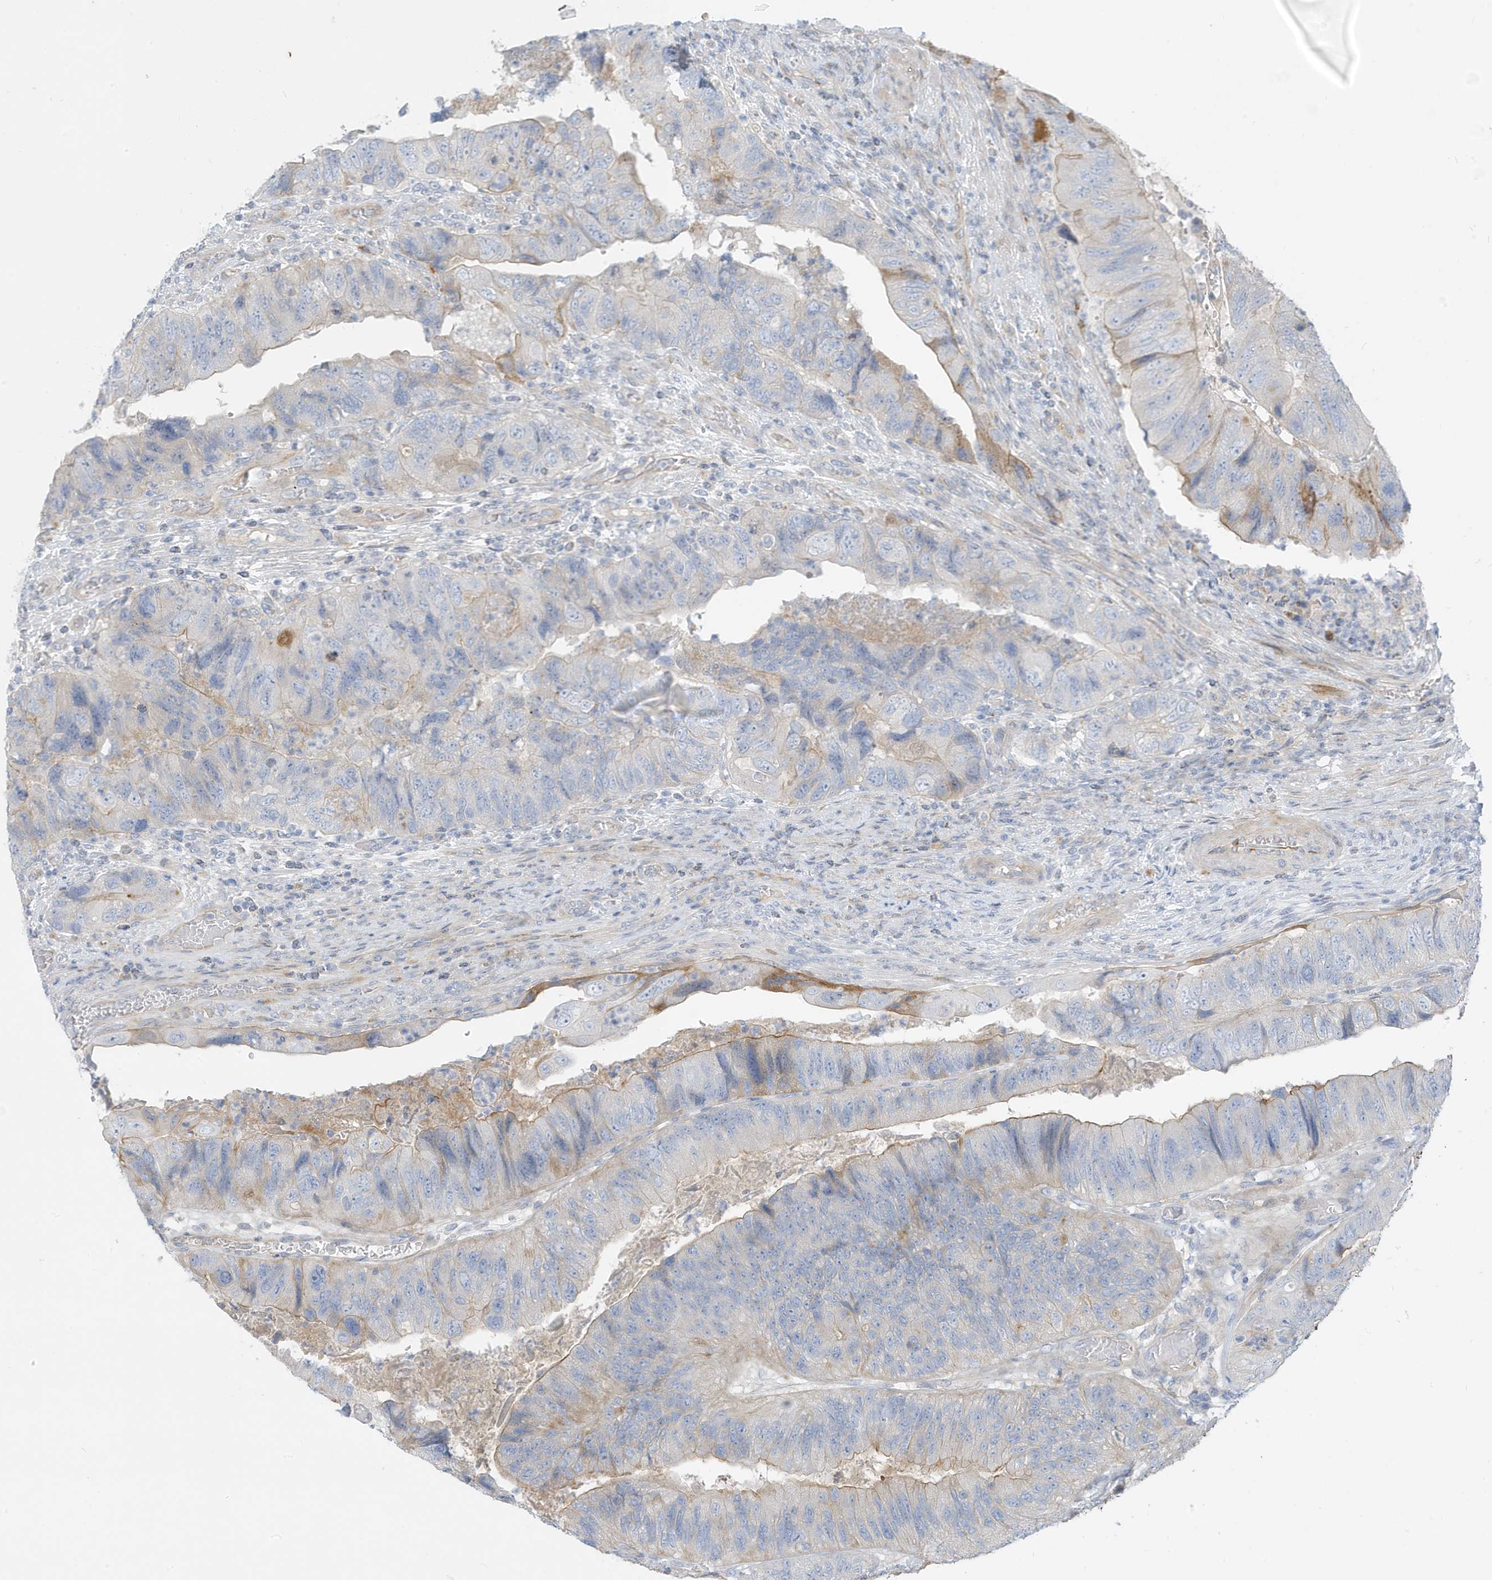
{"staining": {"intensity": "weak", "quantity": "<25%", "location": "cytoplasmic/membranous"}, "tissue": "colorectal cancer", "cell_type": "Tumor cells", "image_type": "cancer", "snomed": [{"axis": "morphology", "description": "Adenocarcinoma, NOS"}, {"axis": "topography", "description": "Rectum"}], "caption": "The photomicrograph shows no staining of tumor cells in adenocarcinoma (colorectal).", "gene": "ATP13A5", "patient": {"sex": "male", "age": 63}}